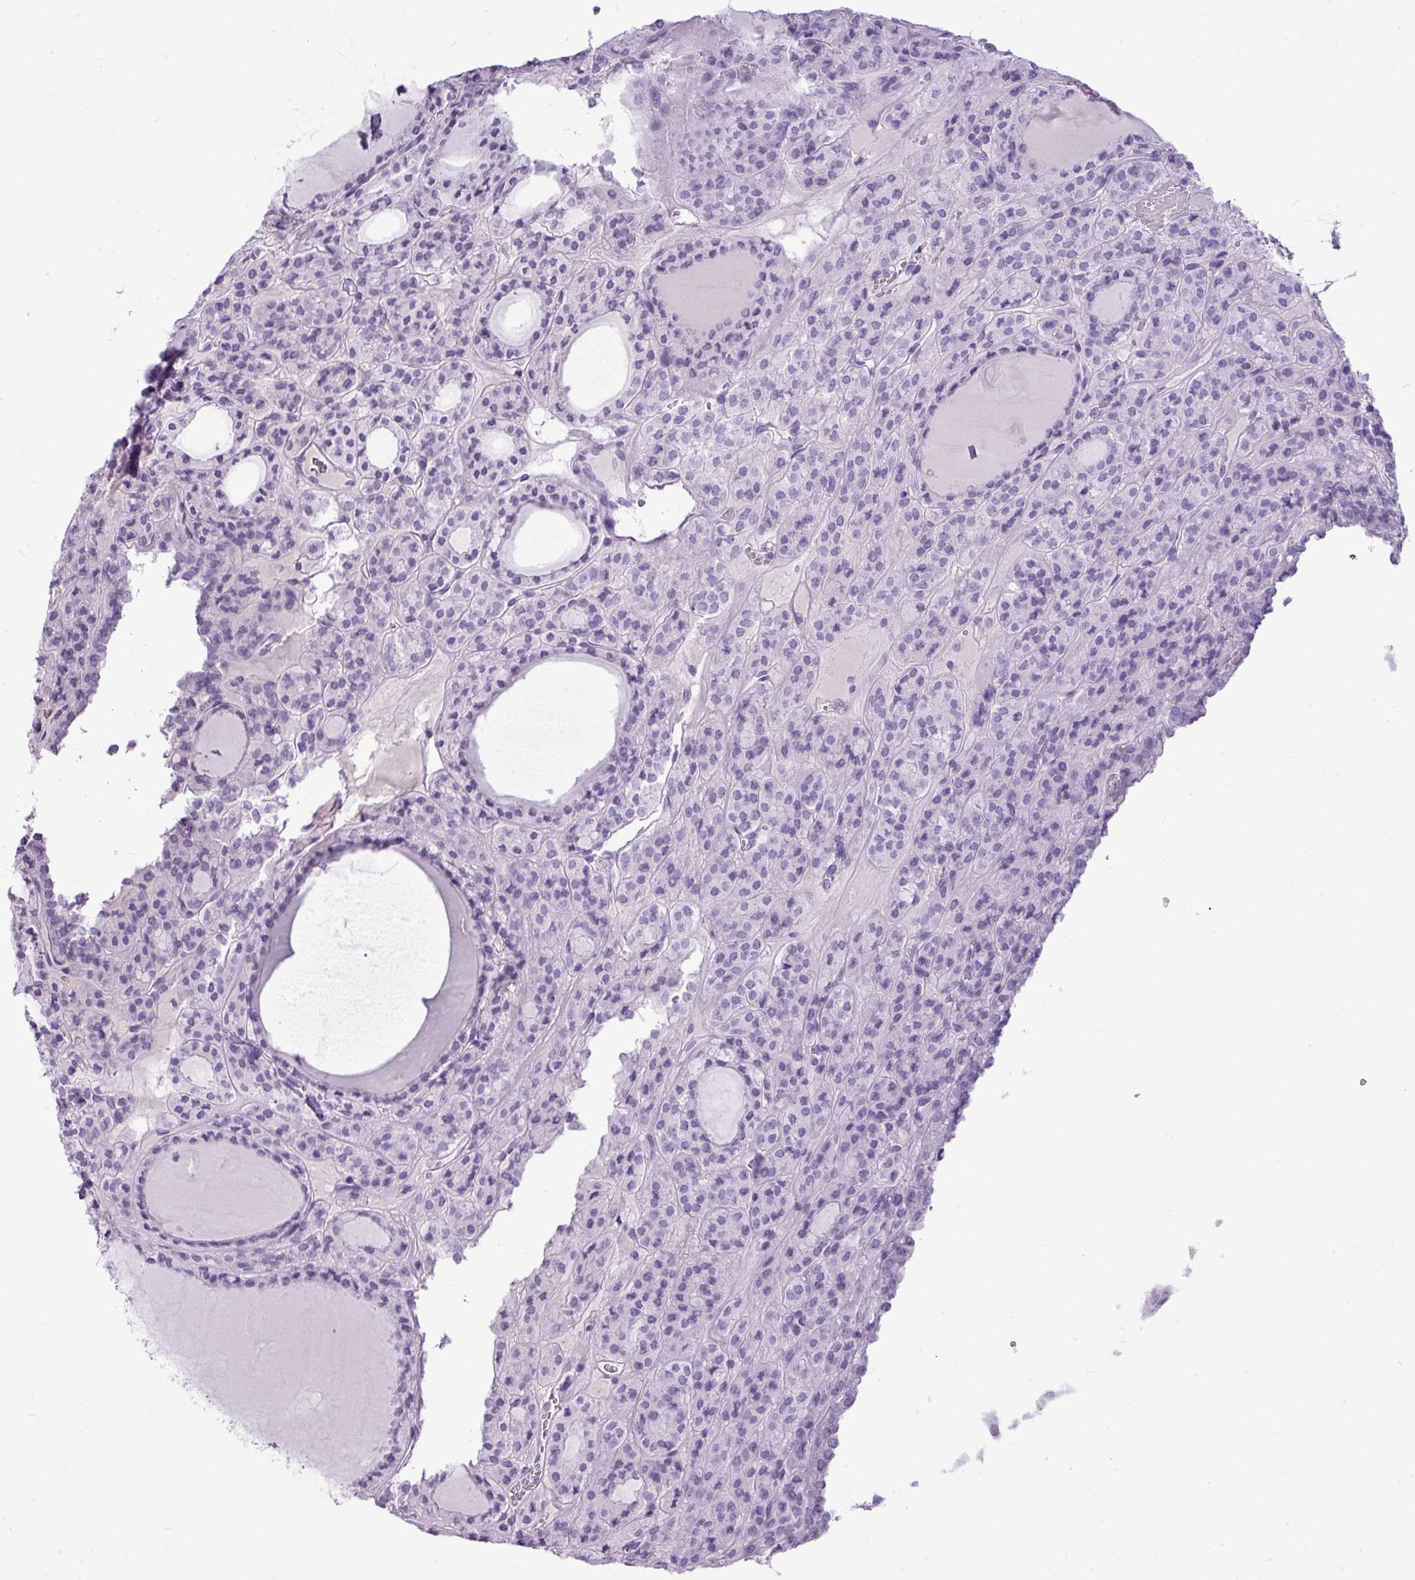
{"staining": {"intensity": "negative", "quantity": "none", "location": "none"}, "tissue": "thyroid cancer", "cell_type": "Tumor cells", "image_type": "cancer", "snomed": [{"axis": "morphology", "description": "Follicular adenoma carcinoma, NOS"}, {"axis": "topography", "description": "Thyroid gland"}], "caption": "DAB immunohistochemical staining of human thyroid follicular adenoma carcinoma exhibits no significant expression in tumor cells.", "gene": "RBMXL2", "patient": {"sex": "female", "age": 63}}